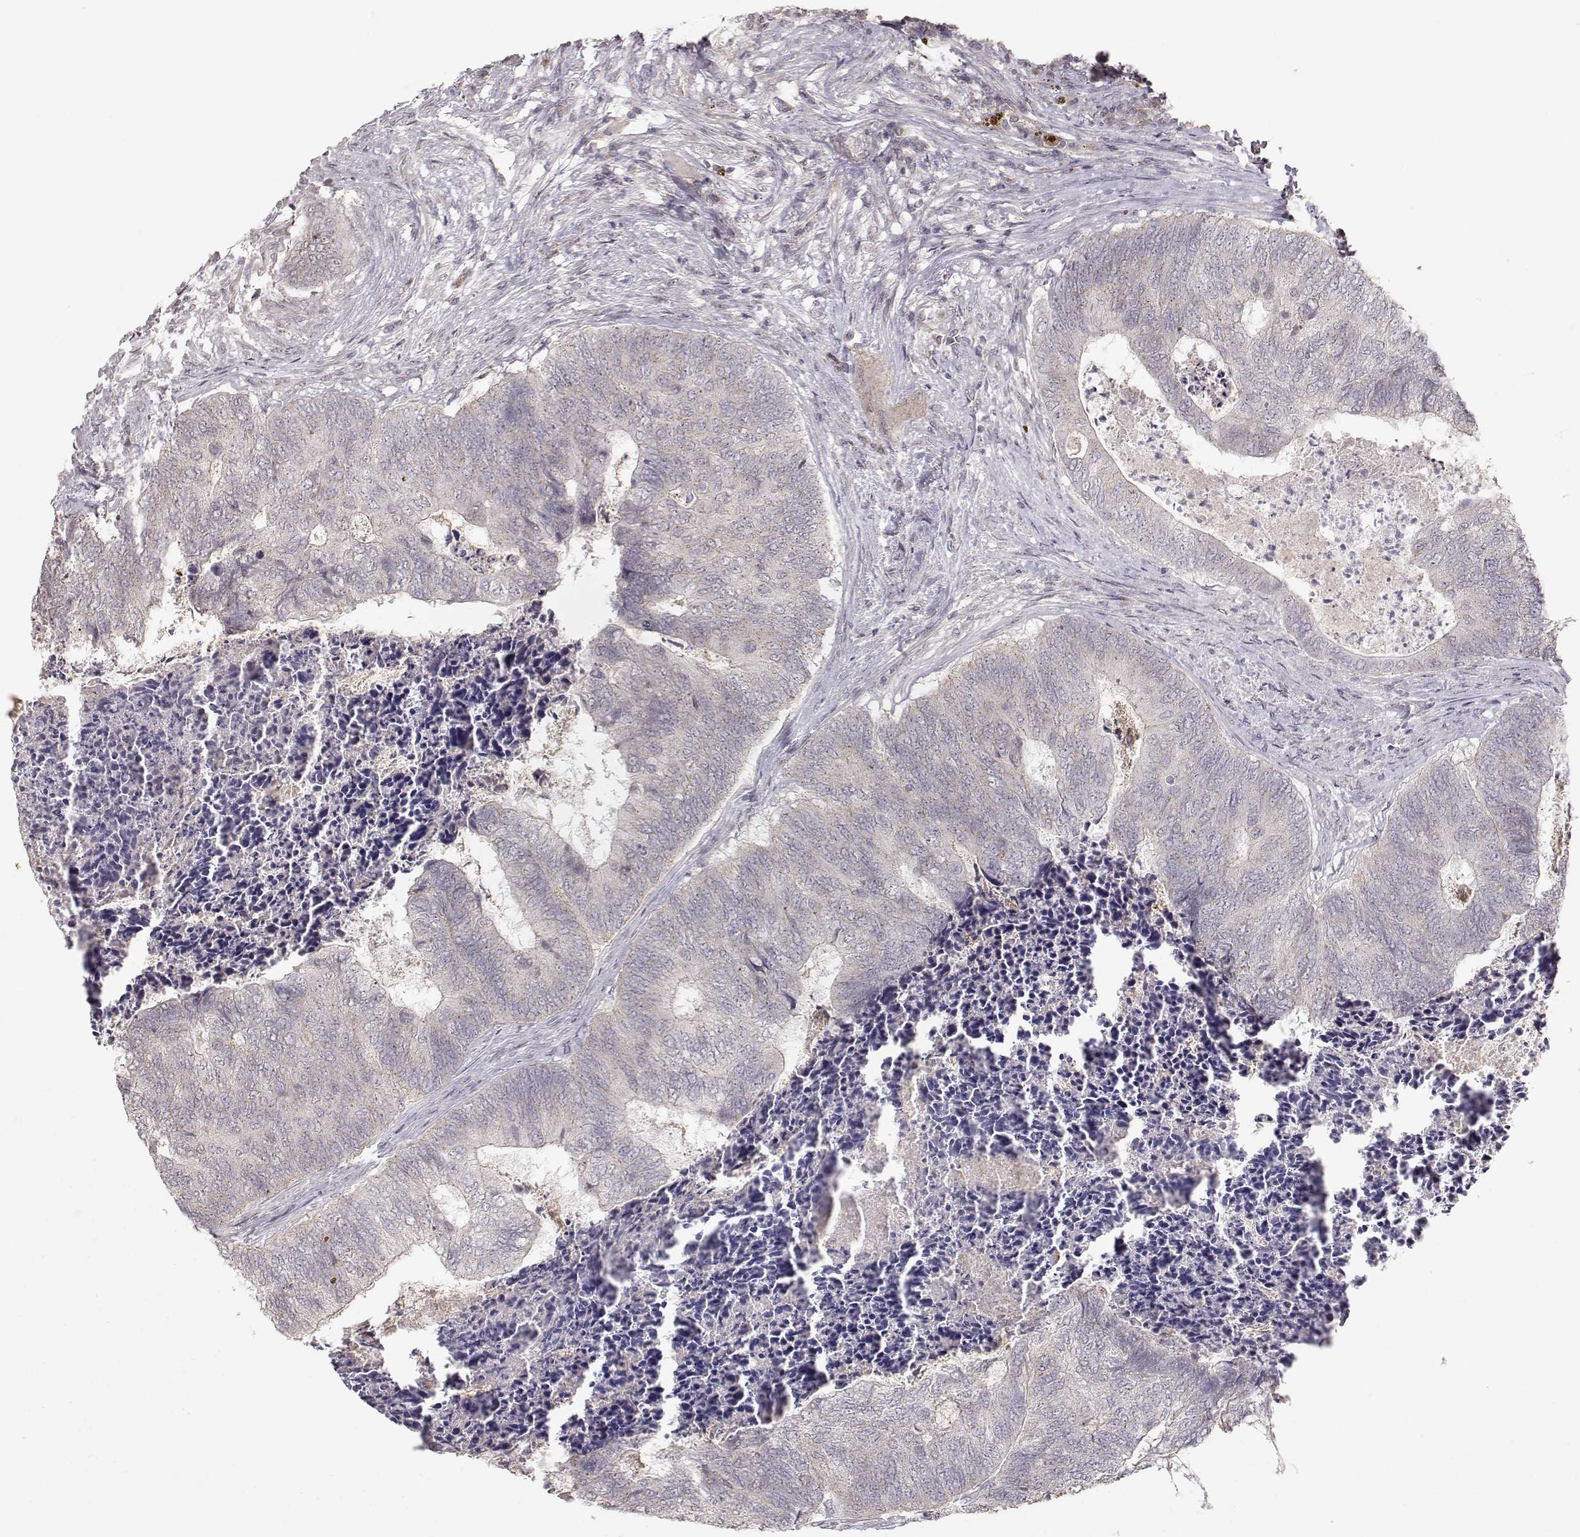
{"staining": {"intensity": "negative", "quantity": "none", "location": "none"}, "tissue": "colorectal cancer", "cell_type": "Tumor cells", "image_type": "cancer", "snomed": [{"axis": "morphology", "description": "Adenocarcinoma, NOS"}, {"axis": "topography", "description": "Colon"}], "caption": "Tumor cells are negative for brown protein staining in colorectal cancer.", "gene": "PNMT", "patient": {"sex": "female", "age": 67}}